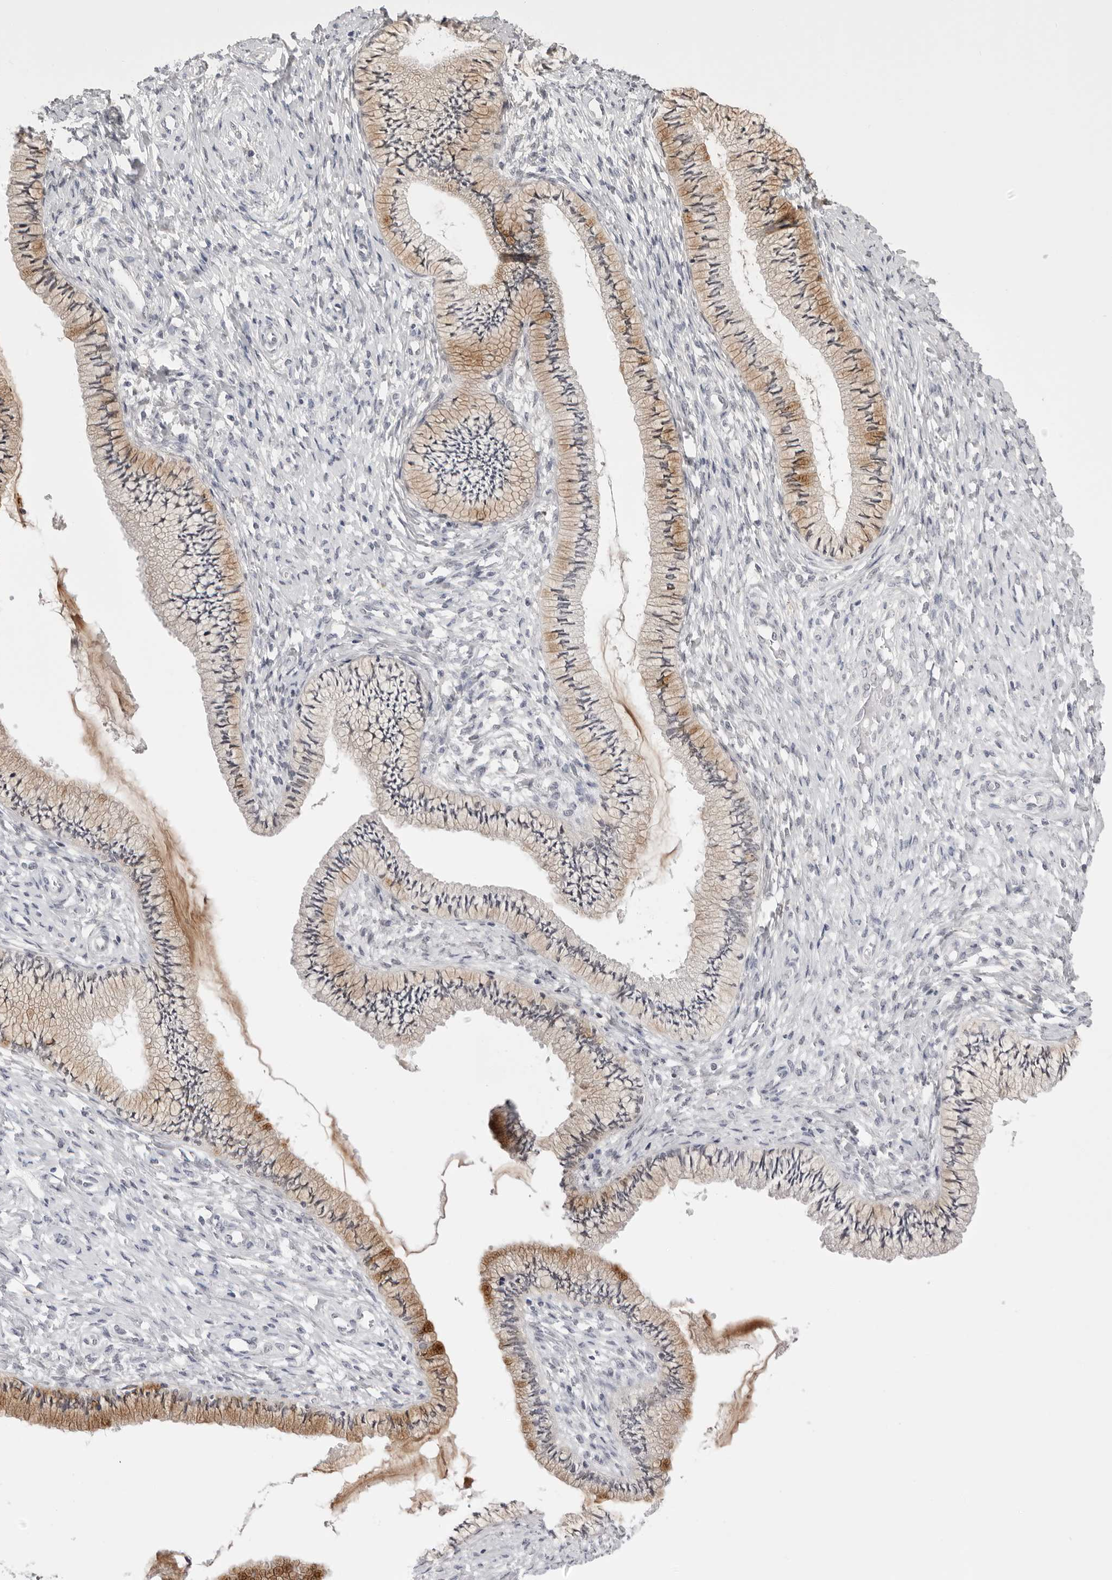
{"staining": {"intensity": "weak", "quantity": "25%-75%", "location": "cytoplasmic/membranous"}, "tissue": "cervix", "cell_type": "Glandular cells", "image_type": "normal", "snomed": [{"axis": "morphology", "description": "Normal tissue, NOS"}, {"axis": "topography", "description": "Cervix"}], "caption": "IHC micrograph of unremarkable cervix: cervix stained using immunohistochemistry displays low levels of weak protein expression localized specifically in the cytoplasmic/membranous of glandular cells, appearing as a cytoplasmic/membranous brown color.", "gene": "PRUNE1", "patient": {"sex": "female", "age": 36}}